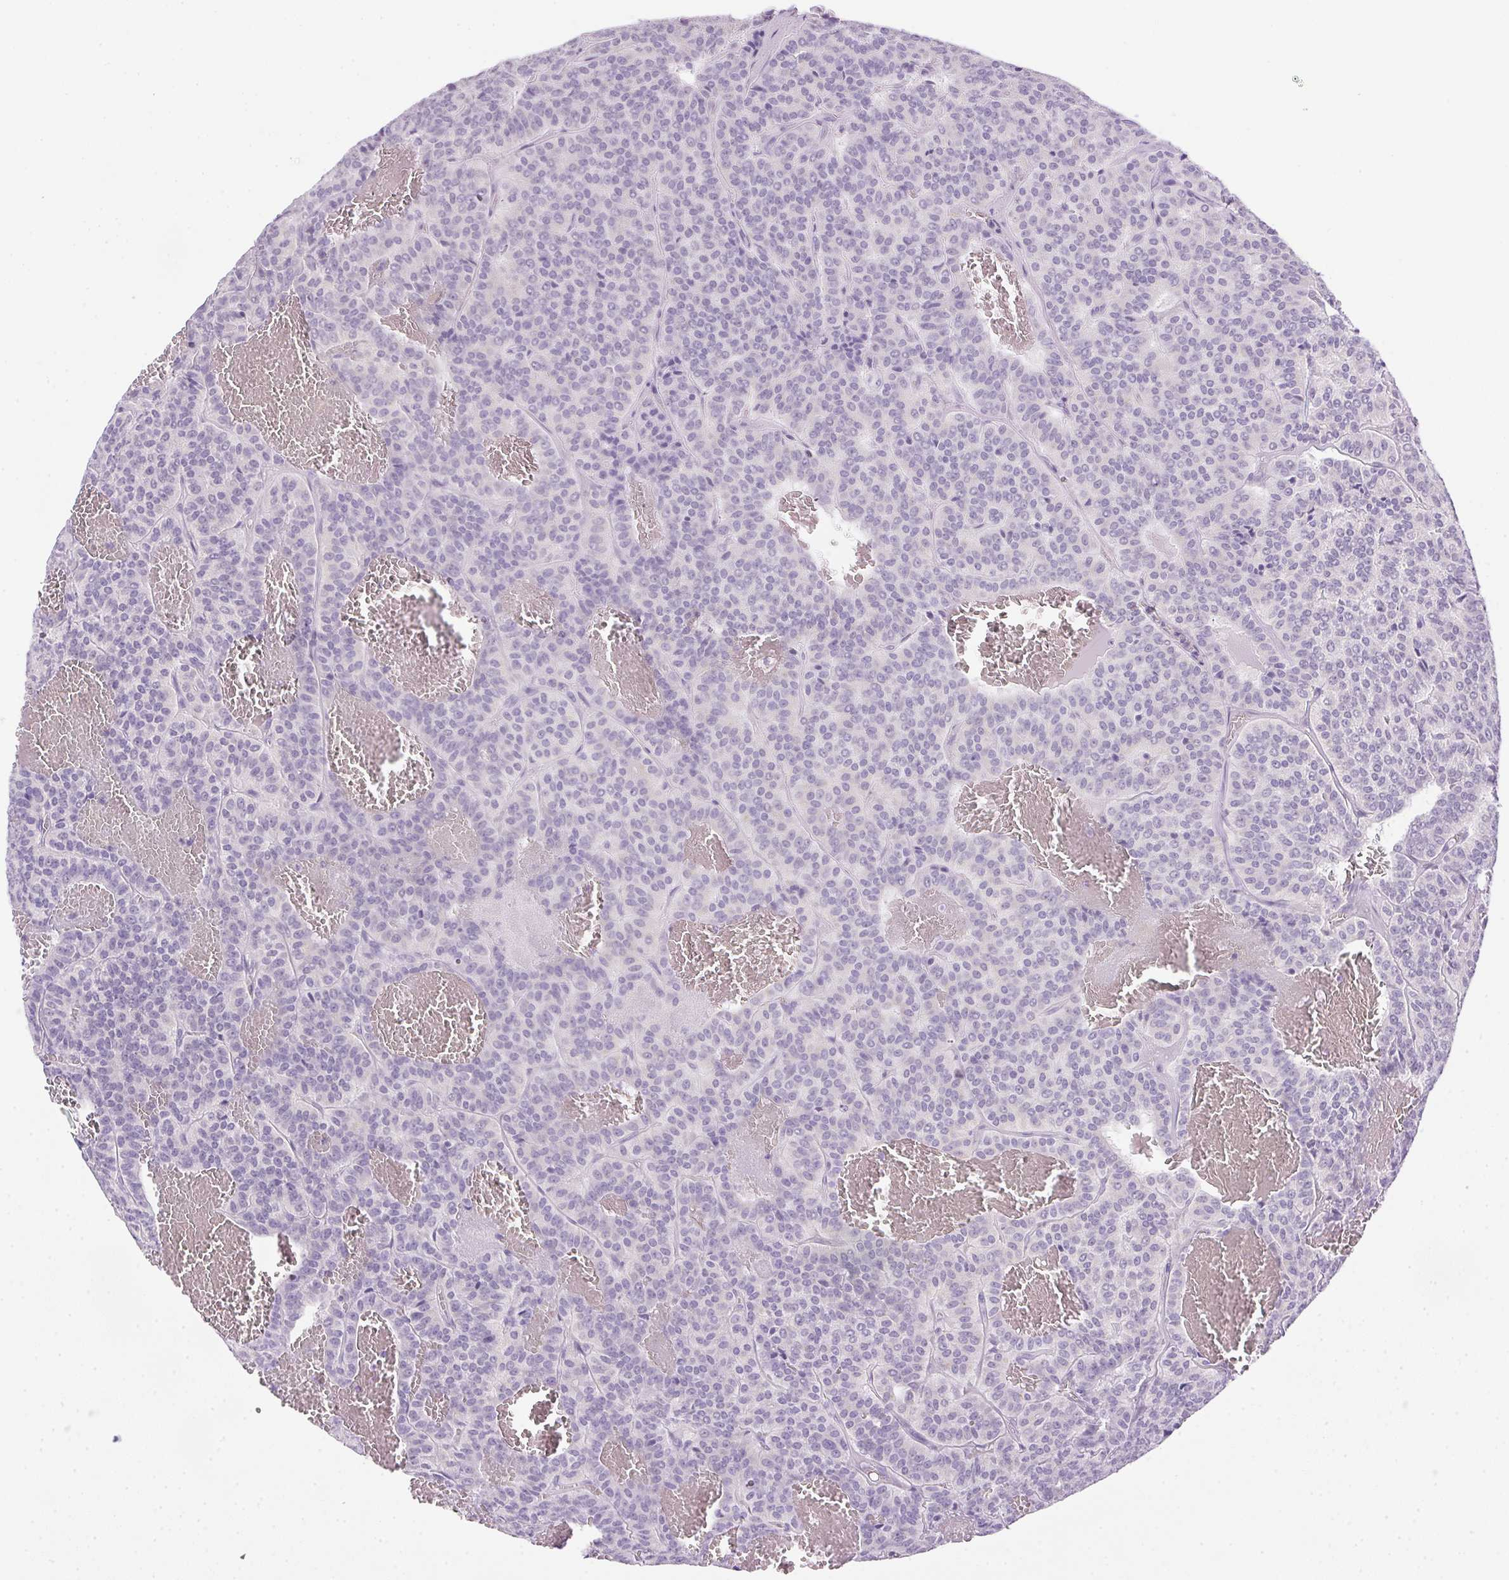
{"staining": {"intensity": "negative", "quantity": "none", "location": "none"}, "tissue": "carcinoid", "cell_type": "Tumor cells", "image_type": "cancer", "snomed": [{"axis": "morphology", "description": "Carcinoid, malignant, NOS"}, {"axis": "topography", "description": "Lung"}], "caption": "Human carcinoid stained for a protein using immunohistochemistry (IHC) shows no expression in tumor cells.", "gene": "POPDC2", "patient": {"sex": "male", "age": 70}}